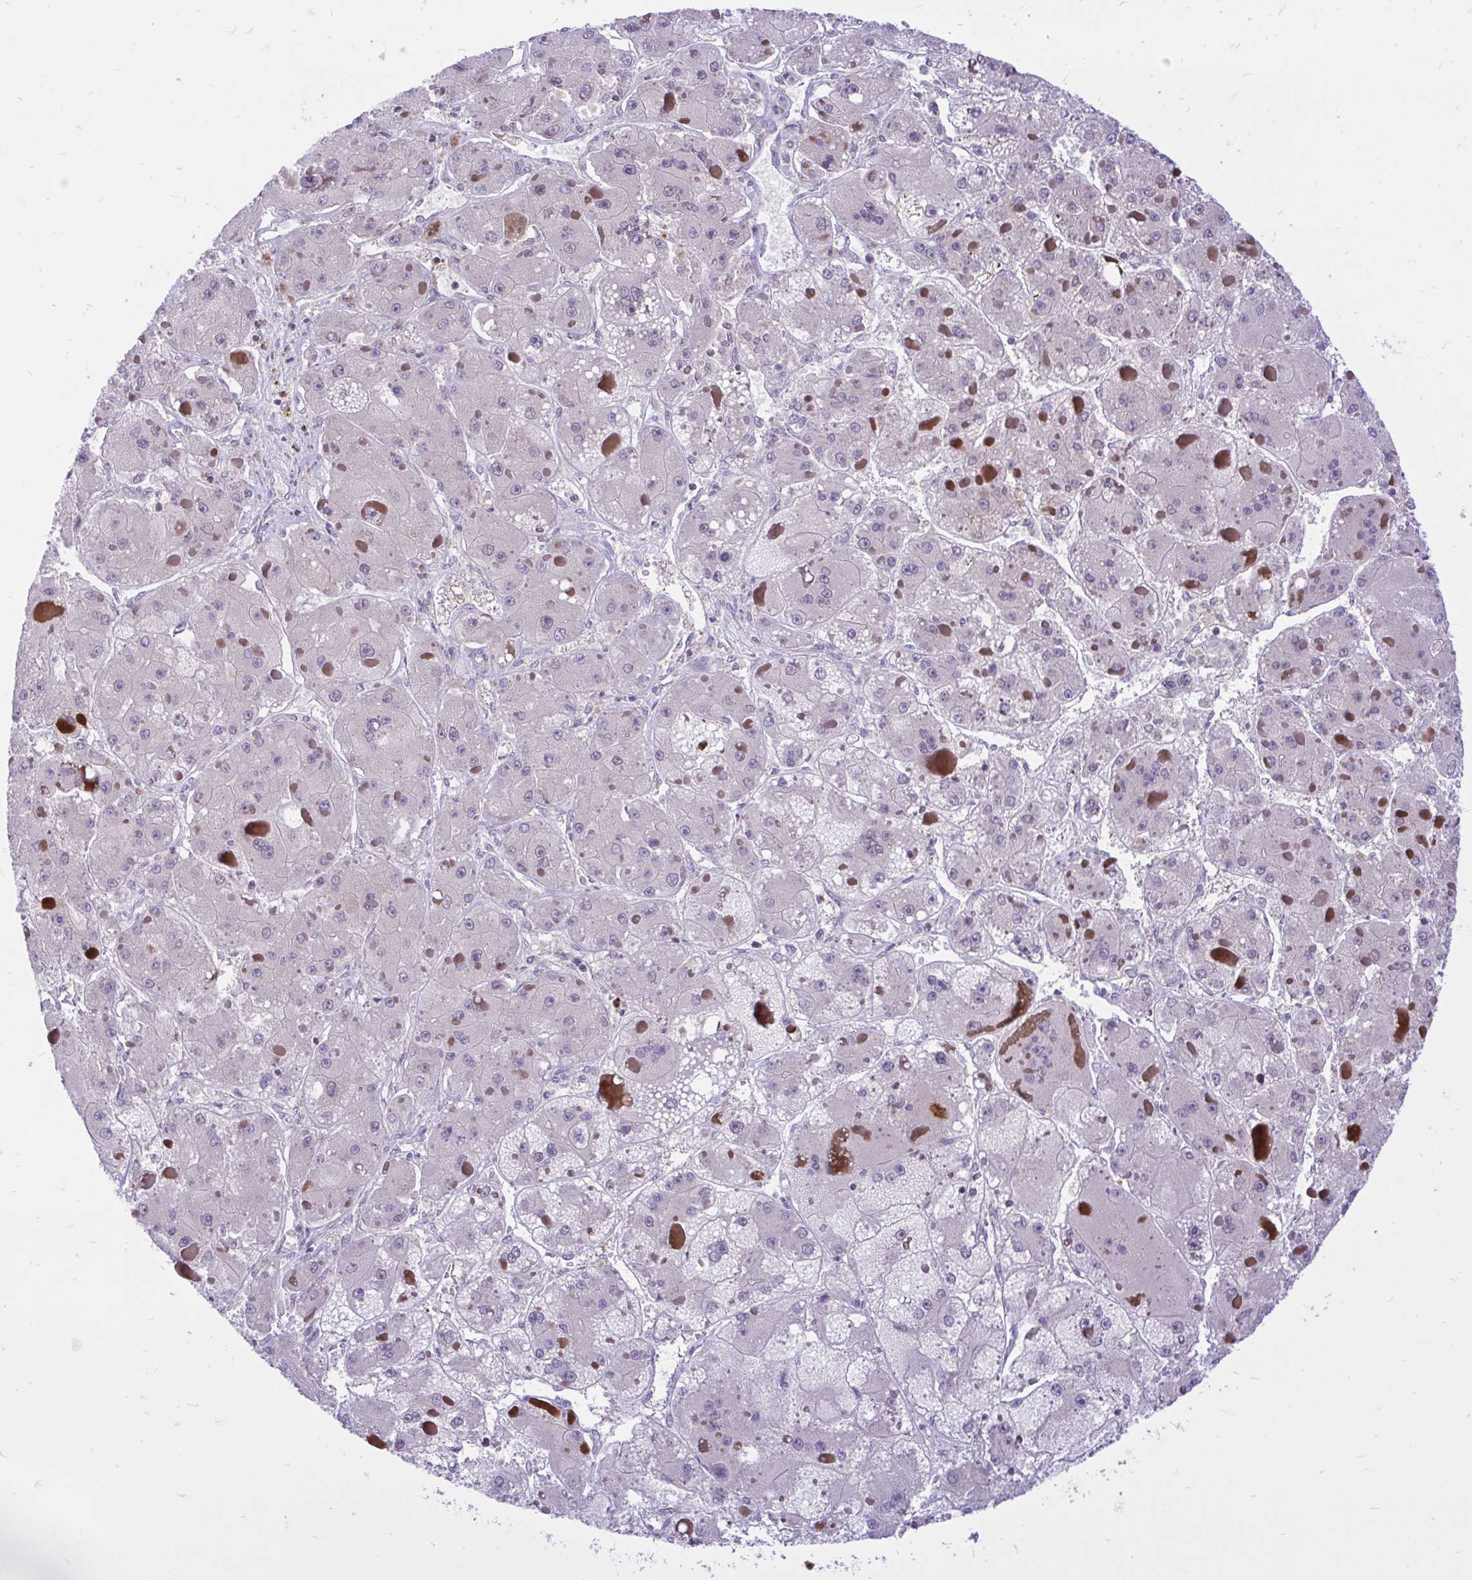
{"staining": {"intensity": "negative", "quantity": "none", "location": "none"}, "tissue": "liver cancer", "cell_type": "Tumor cells", "image_type": "cancer", "snomed": [{"axis": "morphology", "description": "Carcinoma, Hepatocellular, NOS"}, {"axis": "topography", "description": "Liver"}], "caption": "A high-resolution histopathology image shows IHC staining of liver cancer (hepatocellular carcinoma), which displays no significant staining in tumor cells. (DAB (3,3'-diaminobenzidine) immunohistochemistry (IHC), high magnification).", "gene": "CXCL8", "patient": {"sex": "female", "age": 73}}